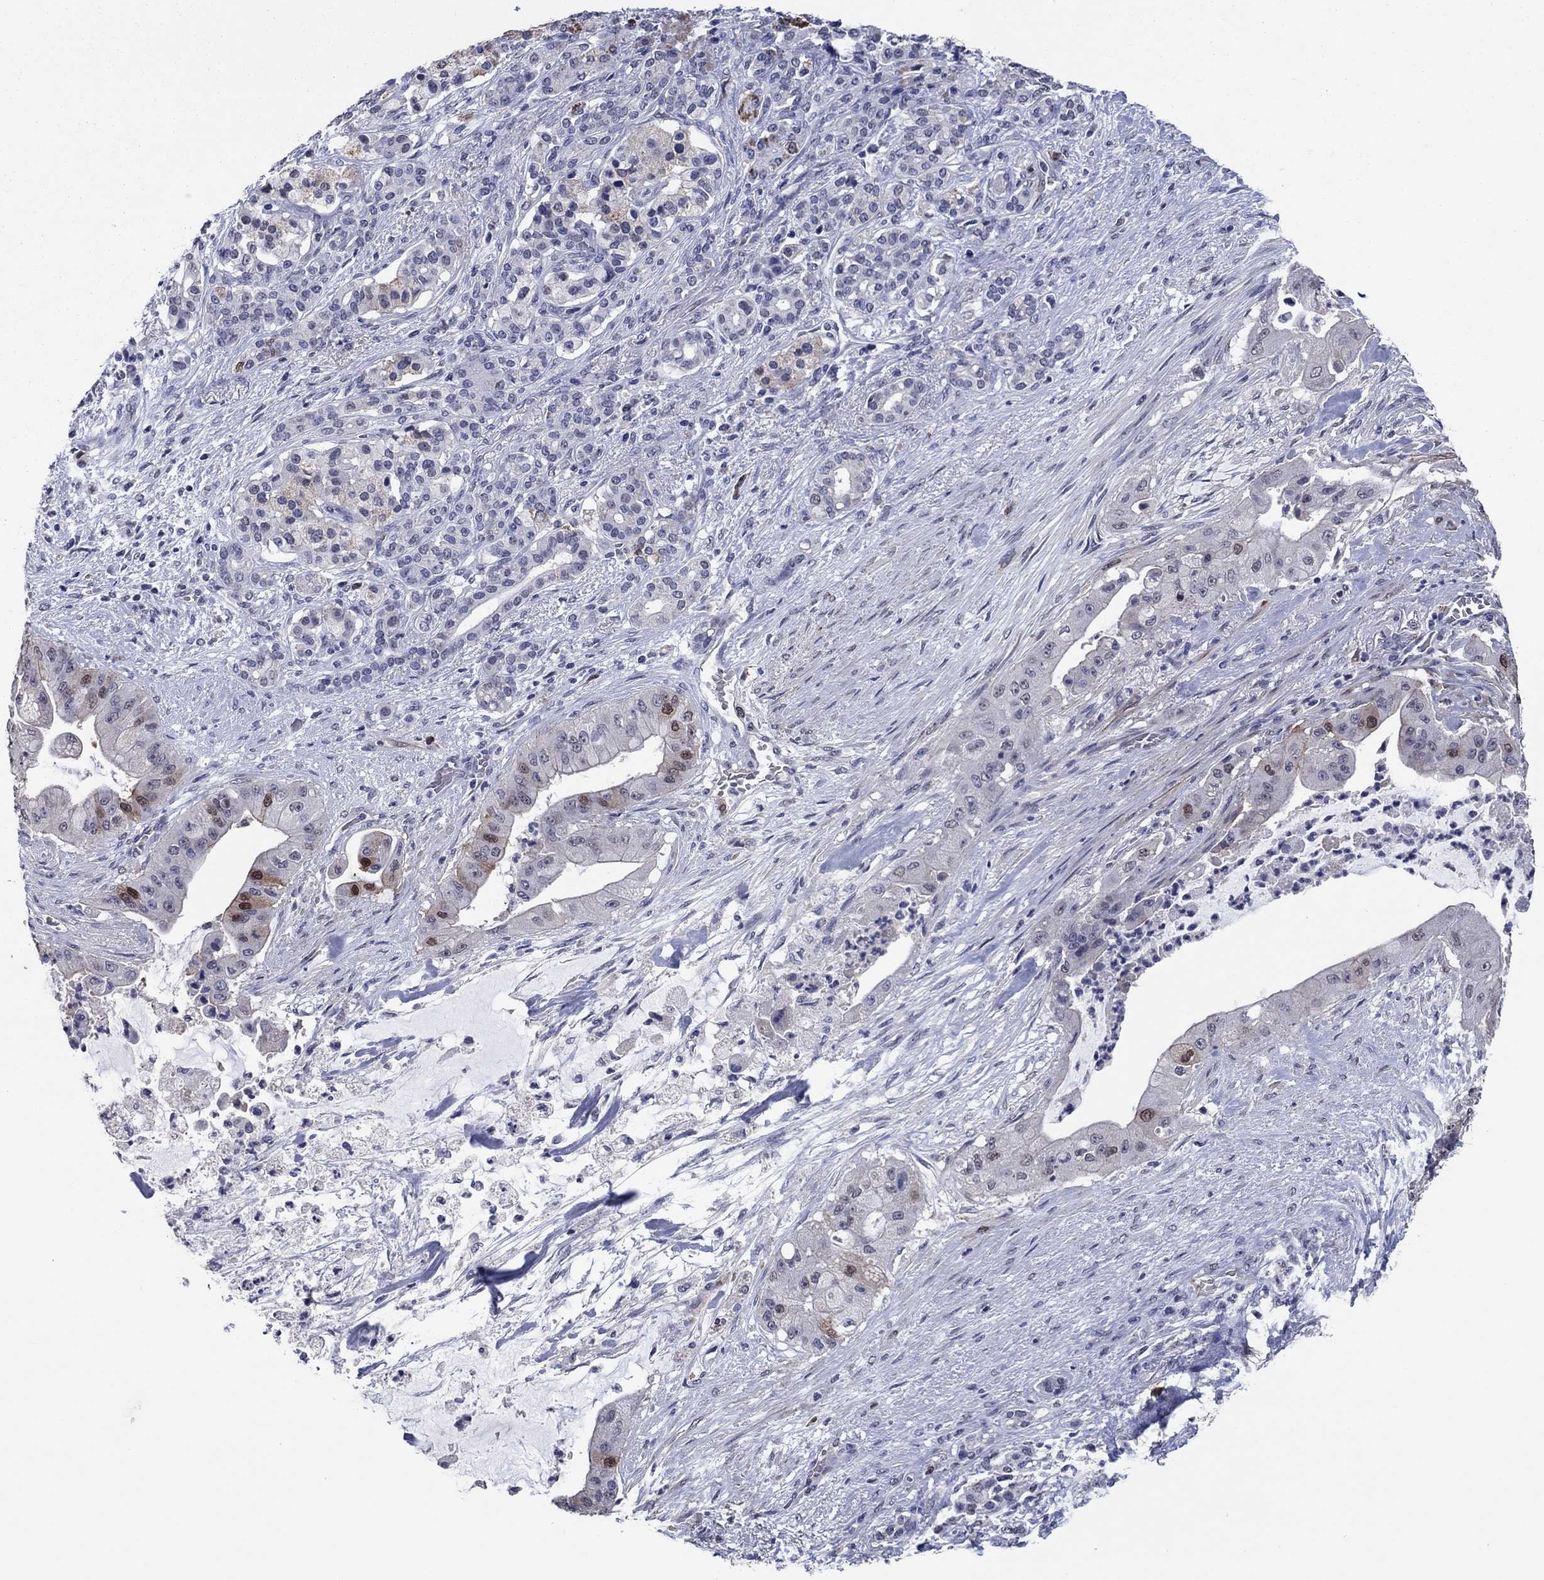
{"staining": {"intensity": "moderate", "quantity": "<25%", "location": "cytoplasmic/membranous,nuclear"}, "tissue": "pancreatic cancer", "cell_type": "Tumor cells", "image_type": "cancer", "snomed": [{"axis": "morphology", "description": "Normal tissue, NOS"}, {"axis": "morphology", "description": "Inflammation, NOS"}, {"axis": "morphology", "description": "Adenocarcinoma, NOS"}, {"axis": "topography", "description": "Pancreas"}], "caption": "IHC image of neoplastic tissue: human pancreatic adenocarcinoma stained using immunohistochemistry (IHC) demonstrates low levels of moderate protein expression localized specifically in the cytoplasmic/membranous and nuclear of tumor cells, appearing as a cytoplasmic/membranous and nuclear brown color.", "gene": "TYMS", "patient": {"sex": "male", "age": 57}}